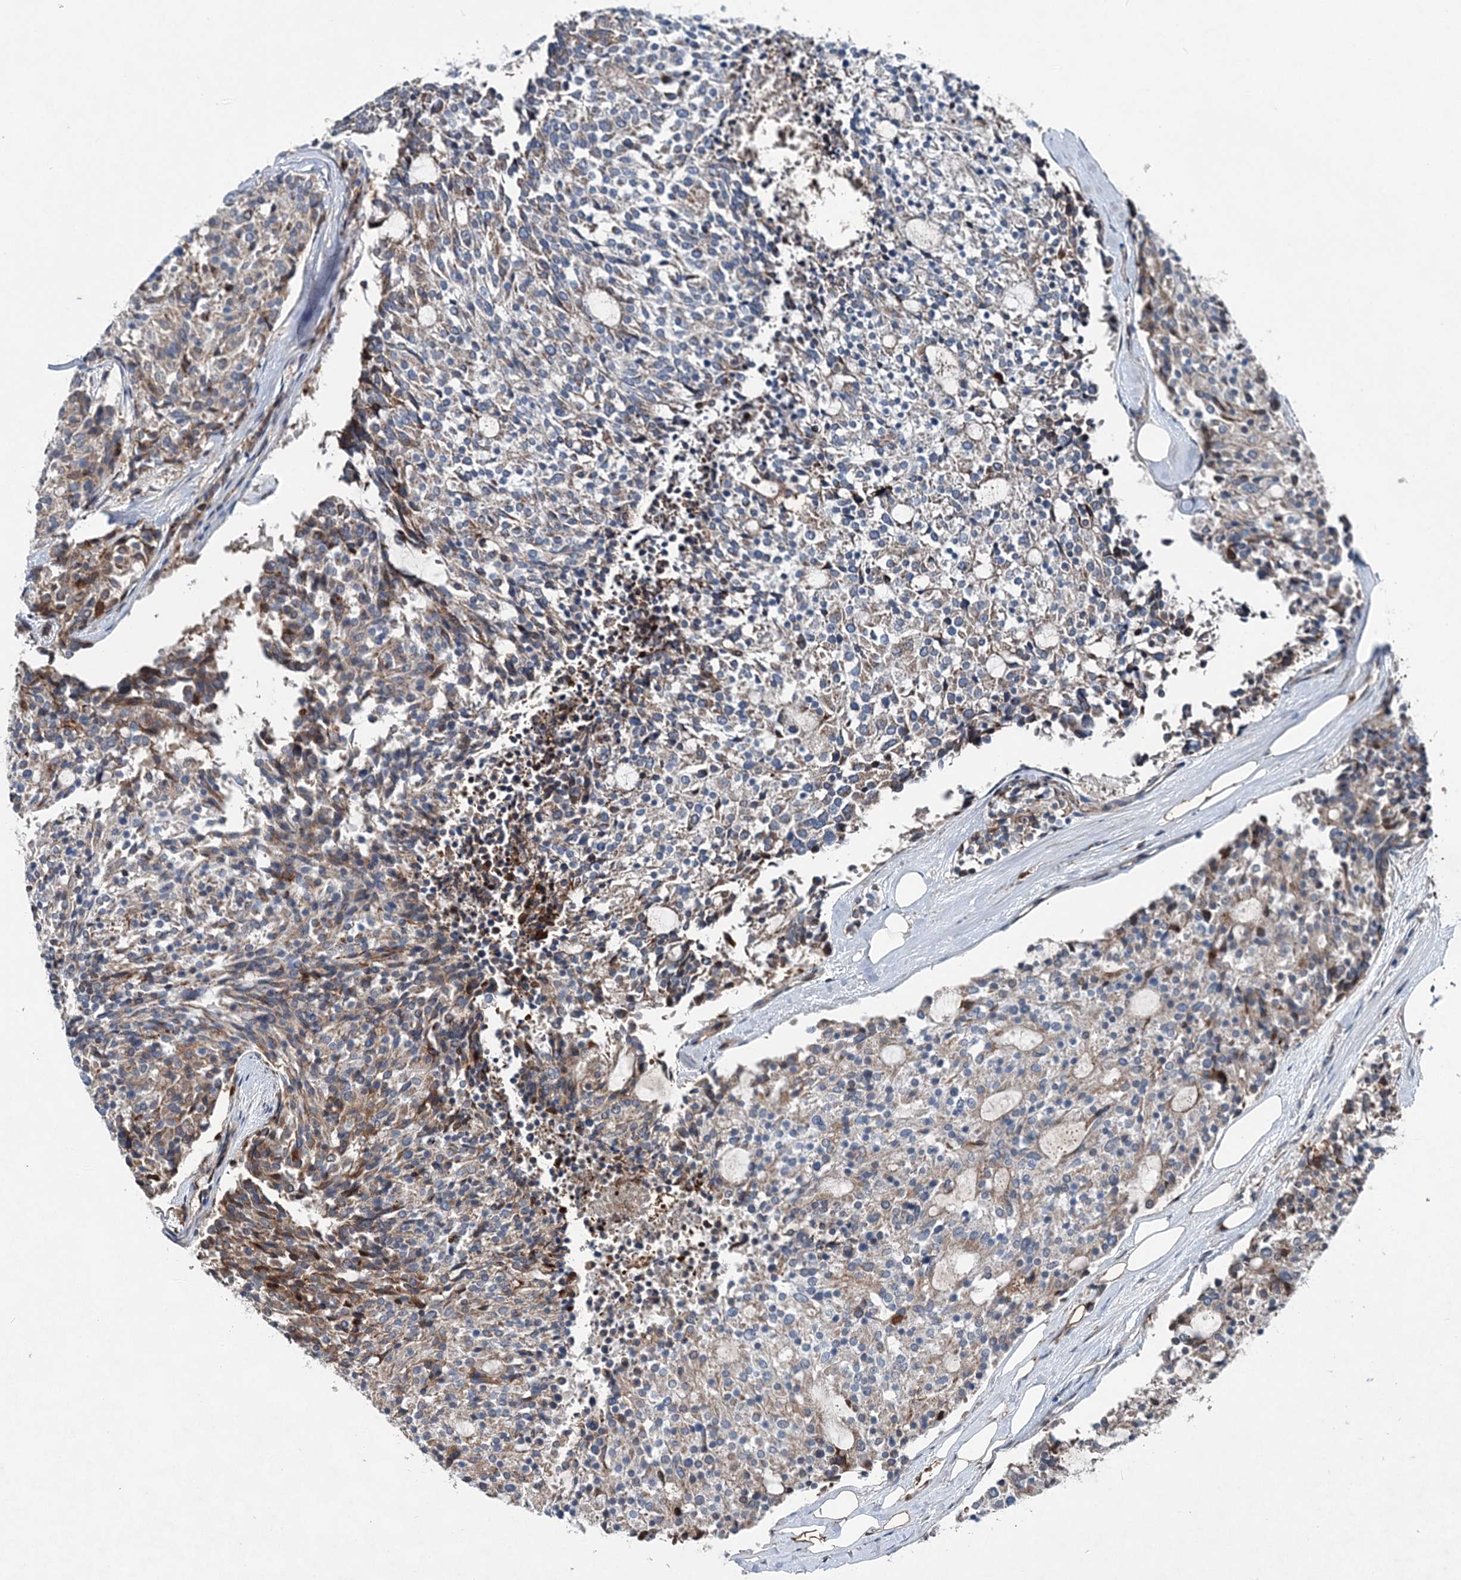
{"staining": {"intensity": "weak", "quantity": "25%-75%", "location": "cytoplasmic/membranous"}, "tissue": "carcinoid", "cell_type": "Tumor cells", "image_type": "cancer", "snomed": [{"axis": "morphology", "description": "Carcinoid, malignant, NOS"}, {"axis": "topography", "description": "Pancreas"}], "caption": "Human malignant carcinoid stained with a brown dye shows weak cytoplasmic/membranous positive positivity in about 25%-75% of tumor cells.", "gene": "SPOPL", "patient": {"sex": "female", "age": 54}}